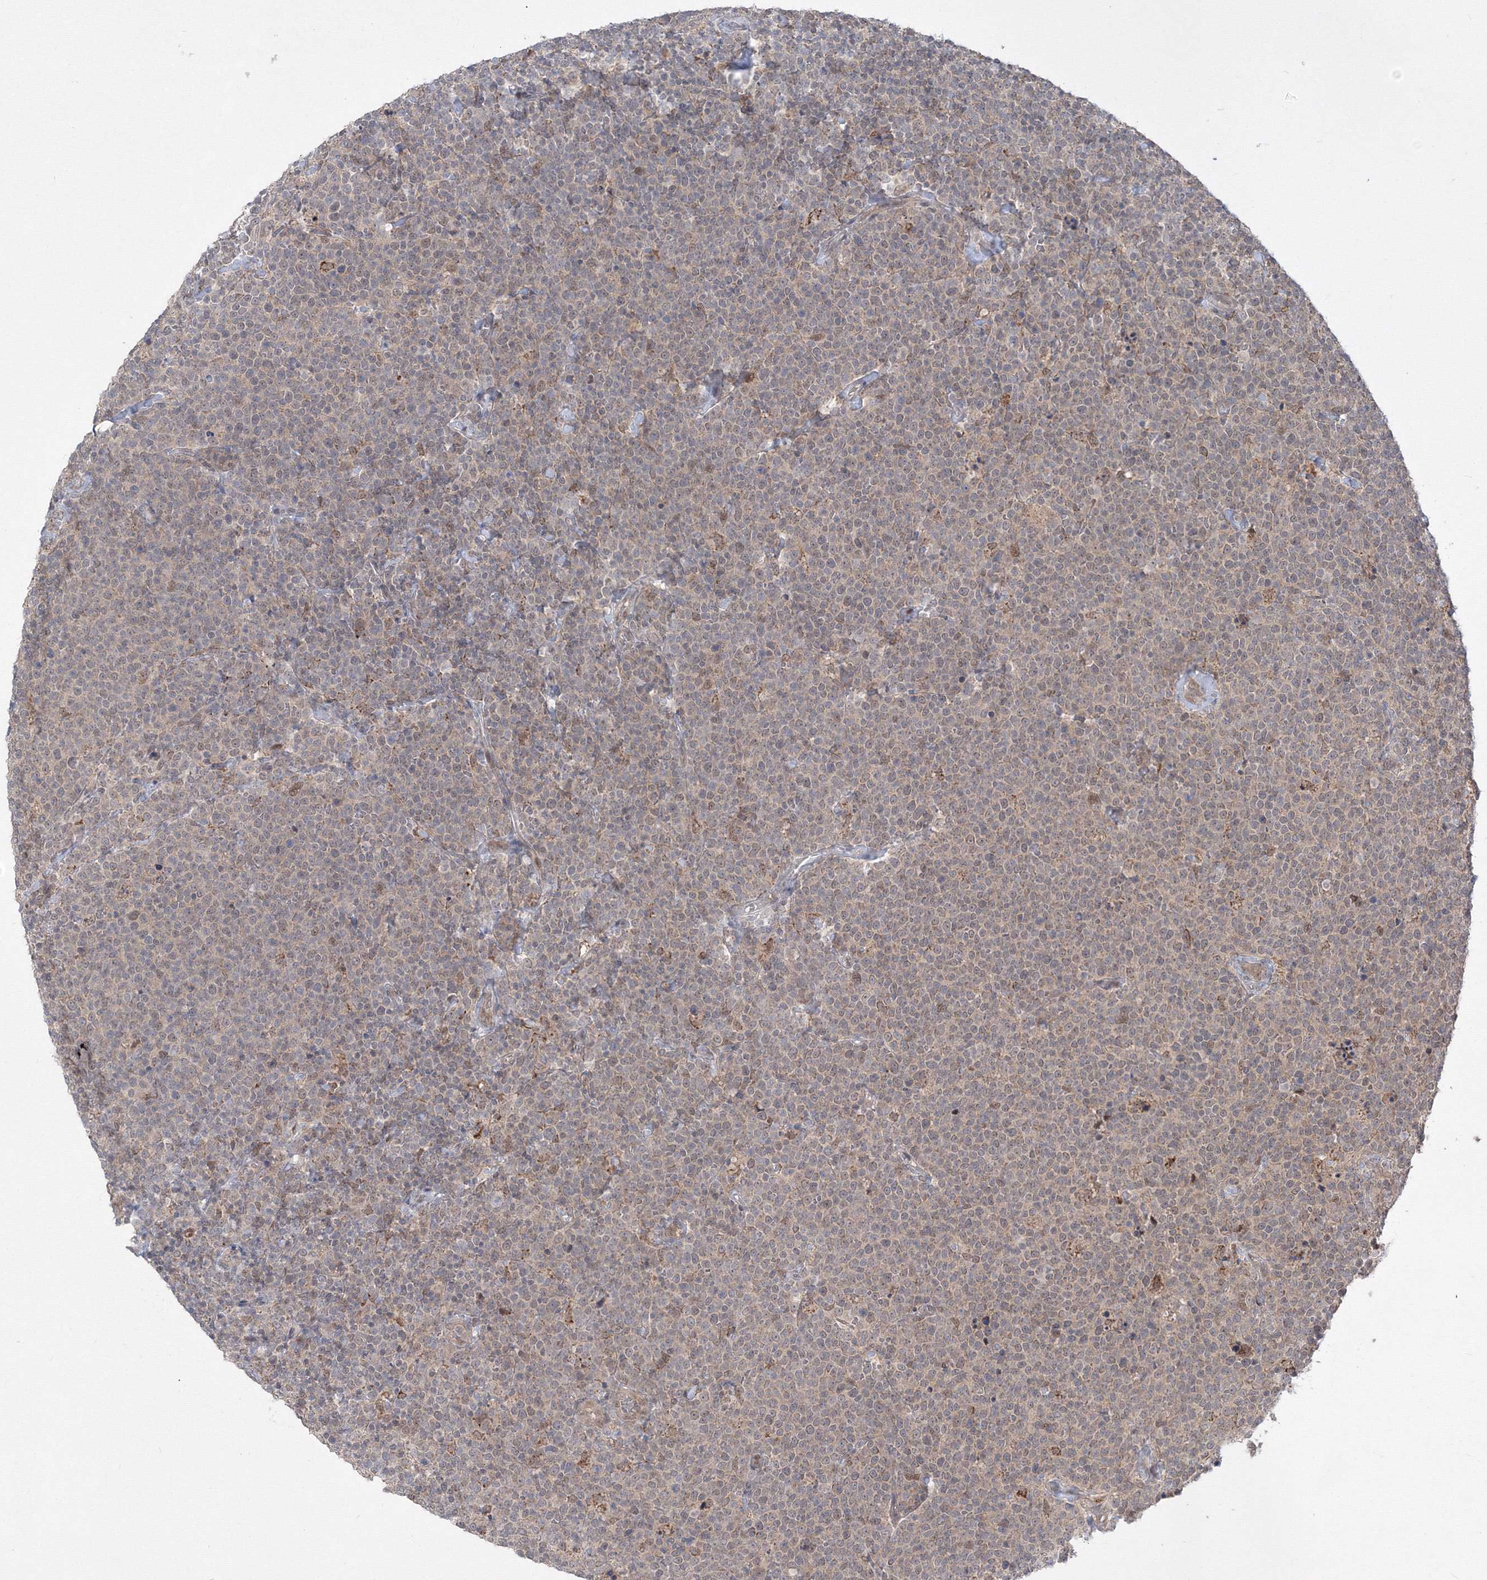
{"staining": {"intensity": "negative", "quantity": "none", "location": "none"}, "tissue": "lymphoma", "cell_type": "Tumor cells", "image_type": "cancer", "snomed": [{"axis": "morphology", "description": "Malignant lymphoma, non-Hodgkin's type, High grade"}, {"axis": "topography", "description": "Lymph node"}], "caption": "Micrograph shows no significant protein staining in tumor cells of lymphoma.", "gene": "COPS4", "patient": {"sex": "male", "age": 61}}